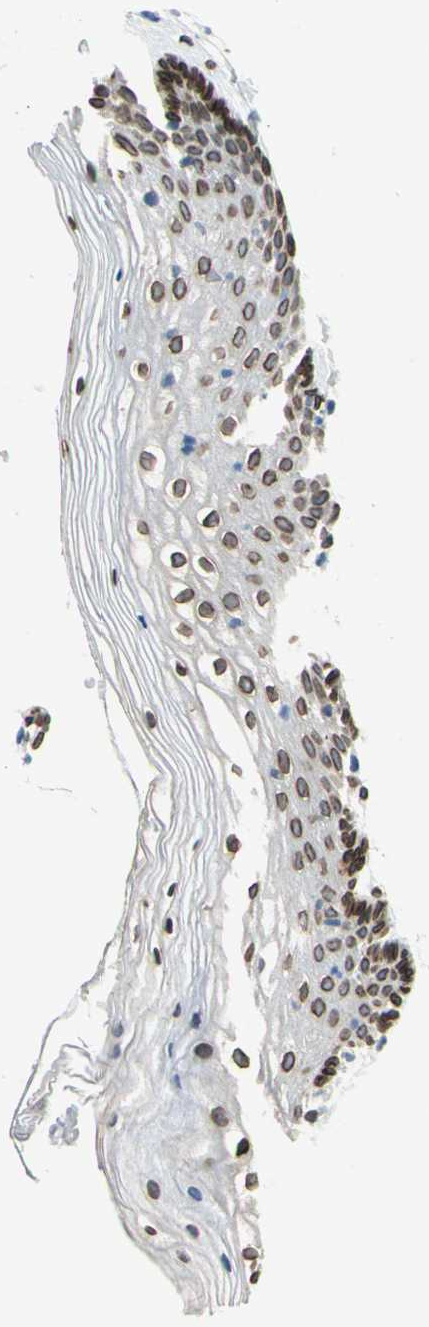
{"staining": {"intensity": "moderate", "quantity": ">75%", "location": "cytoplasmic/membranous,nuclear"}, "tissue": "vagina", "cell_type": "Squamous epithelial cells", "image_type": "normal", "snomed": [{"axis": "morphology", "description": "Normal tissue, NOS"}, {"axis": "topography", "description": "Vagina"}], "caption": "Immunohistochemistry of unremarkable human vagina exhibits medium levels of moderate cytoplasmic/membranous,nuclear positivity in approximately >75% of squamous epithelial cells. The protein is stained brown, and the nuclei are stained in blue (DAB IHC with brightfield microscopy, high magnification).", "gene": "SUN1", "patient": {"sex": "female", "age": 46}}